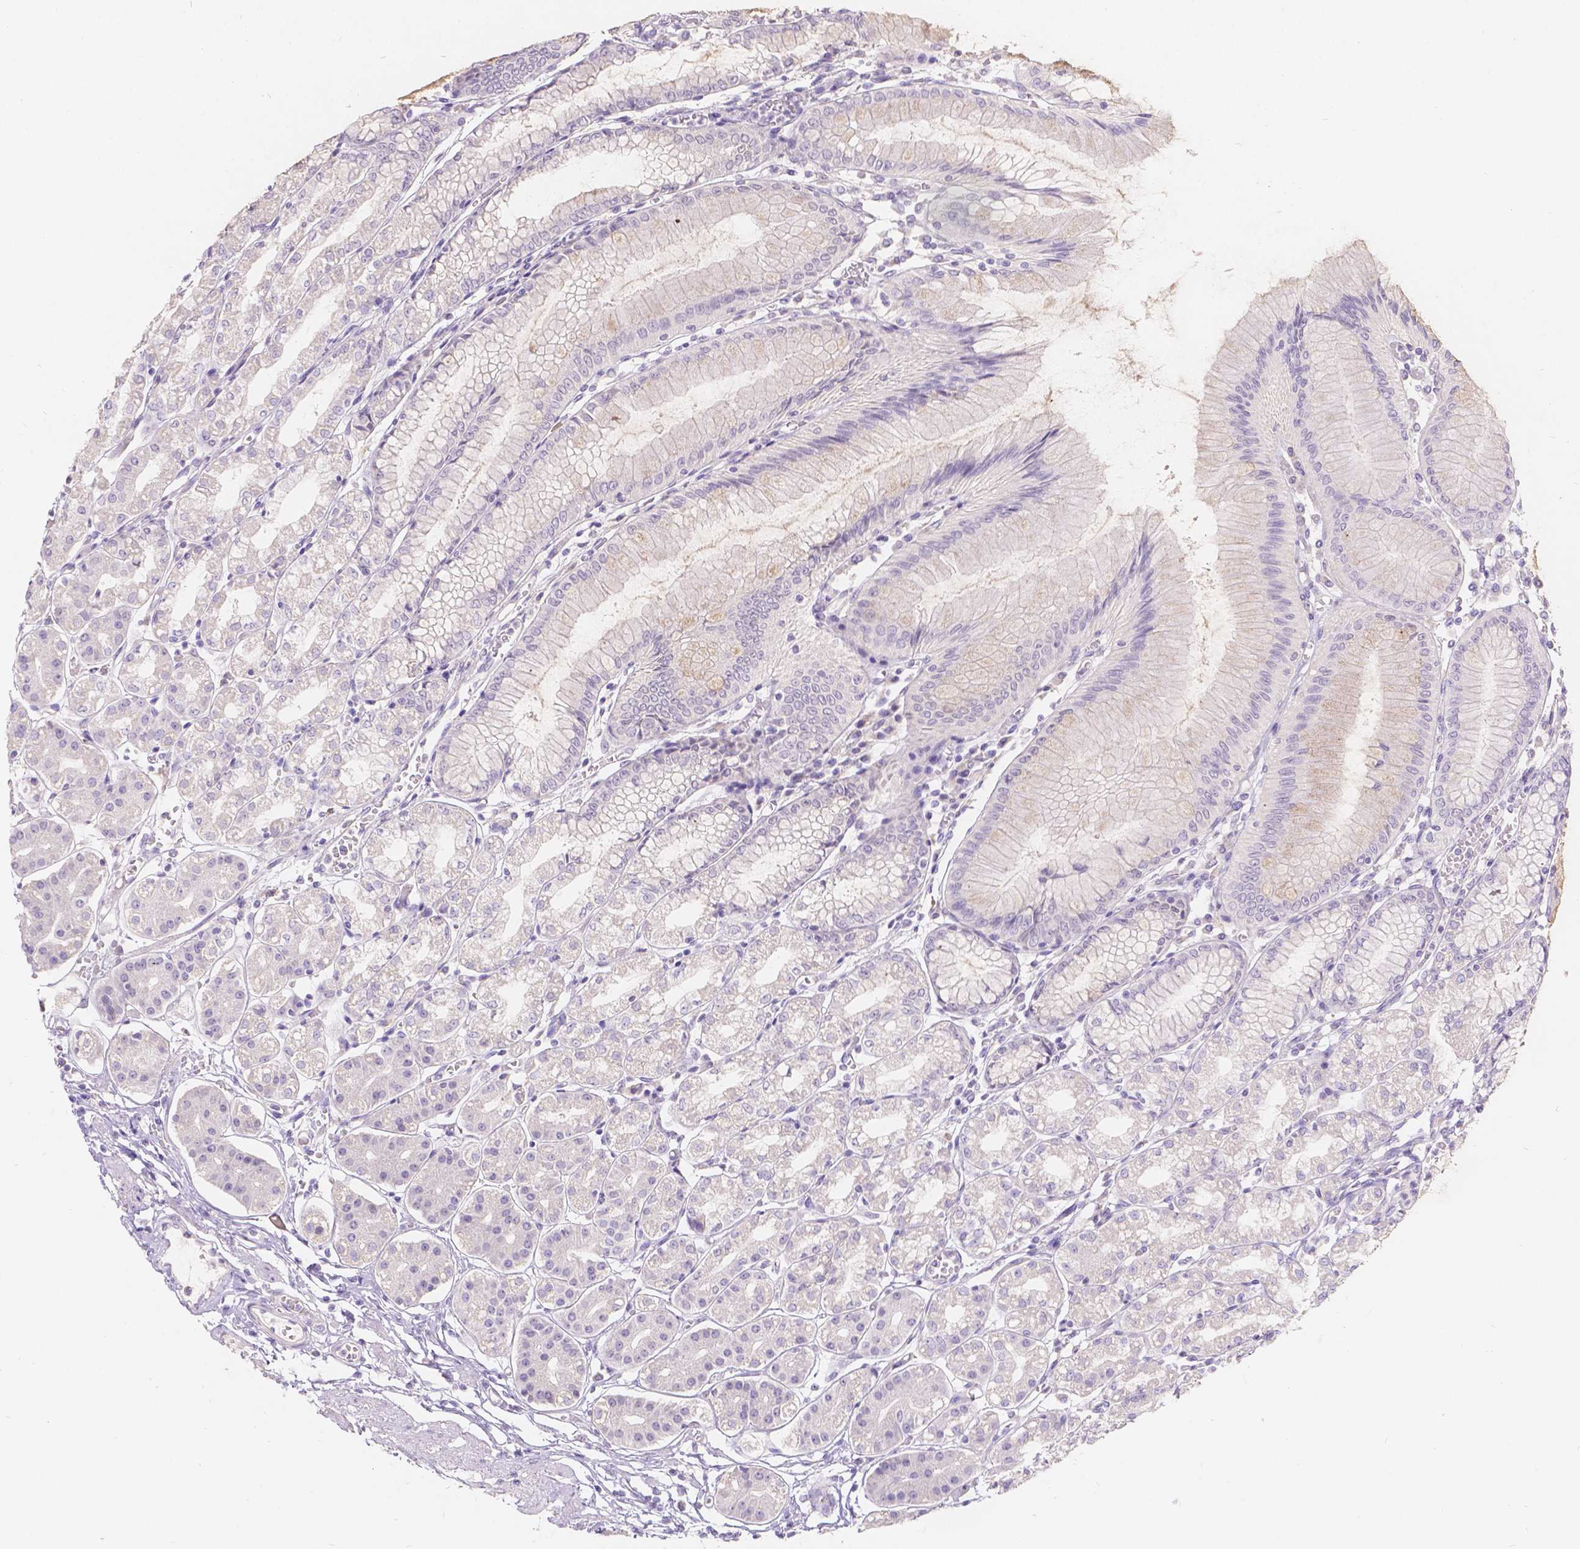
{"staining": {"intensity": "negative", "quantity": "none", "location": "none"}, "tissue": "stomach", "cell_type": "Glandular cells", "image_type": "normal", "snomed": [{"axis": "morphology", "description": "Normal tissue, NOS"}, {"axis": "topography", "description": "Skeletal muscle"}, {"axis": "topography", "description": "Stomach"}], "caption": "Immunohistochemistry (IHC) of unremarkable human stomach displays no positivity in glandular cells. (IHC, brightfield microscopy, high magnification).", "gene": "HTN3", "patient": {"sex": "female", "age": 57}}